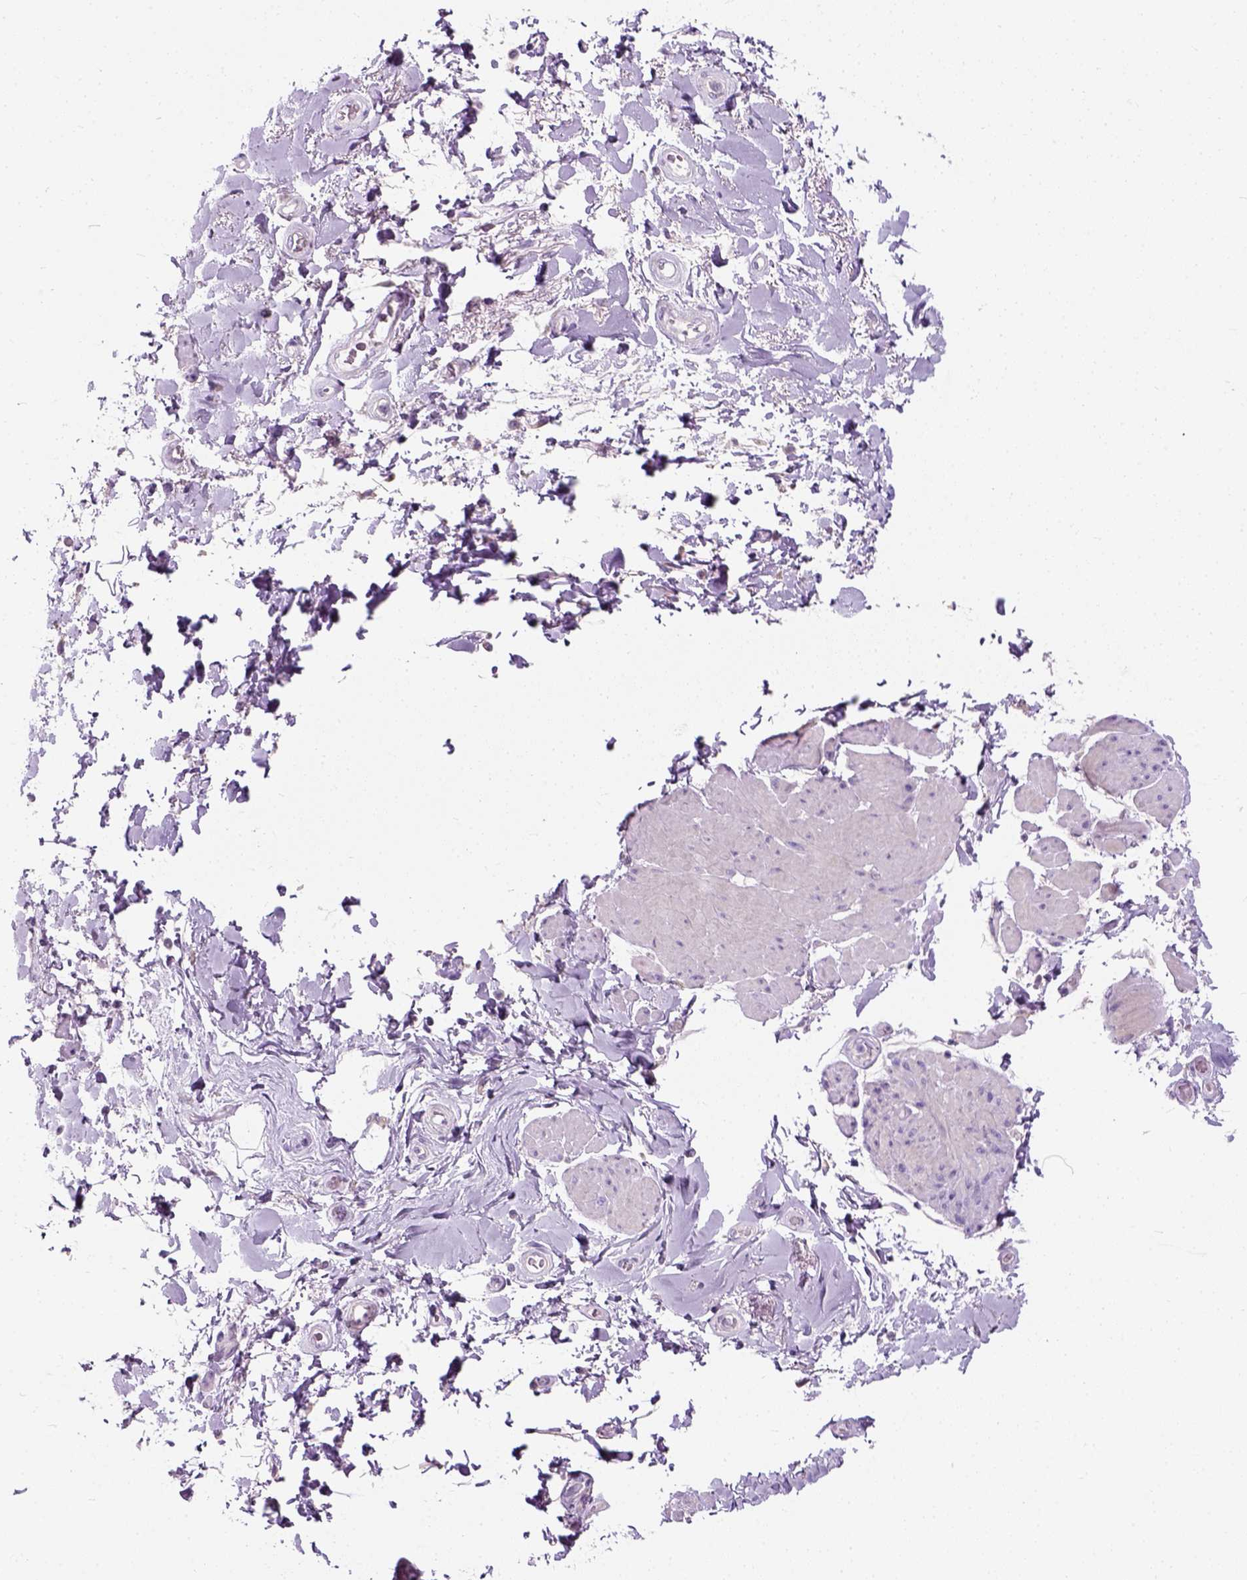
{"staining": {"intensity": "negative", "quantity": "none", "location": "none"}, "tissue": "adipose tissue", "cell_type": "Adipocytes", "image_type": "normal", "snomed": [{"axis": "morphology", "description": "Normal tissue, NOS"}, {"axis": "topography", "description": "Urinary bladder"}, {"axis": "topography", "description": "Peripheral nerve tissue"}], "caption": "DAB (3,3'-diaminobenzidine) immunohistochemical staining of normal human adipose tissue demonstrates no significant staining in adipocytes. (DAB immunohistochemistry, high magnification).", "gene": "TRIM72", "patient": {"sex": "female", "age": 60}}